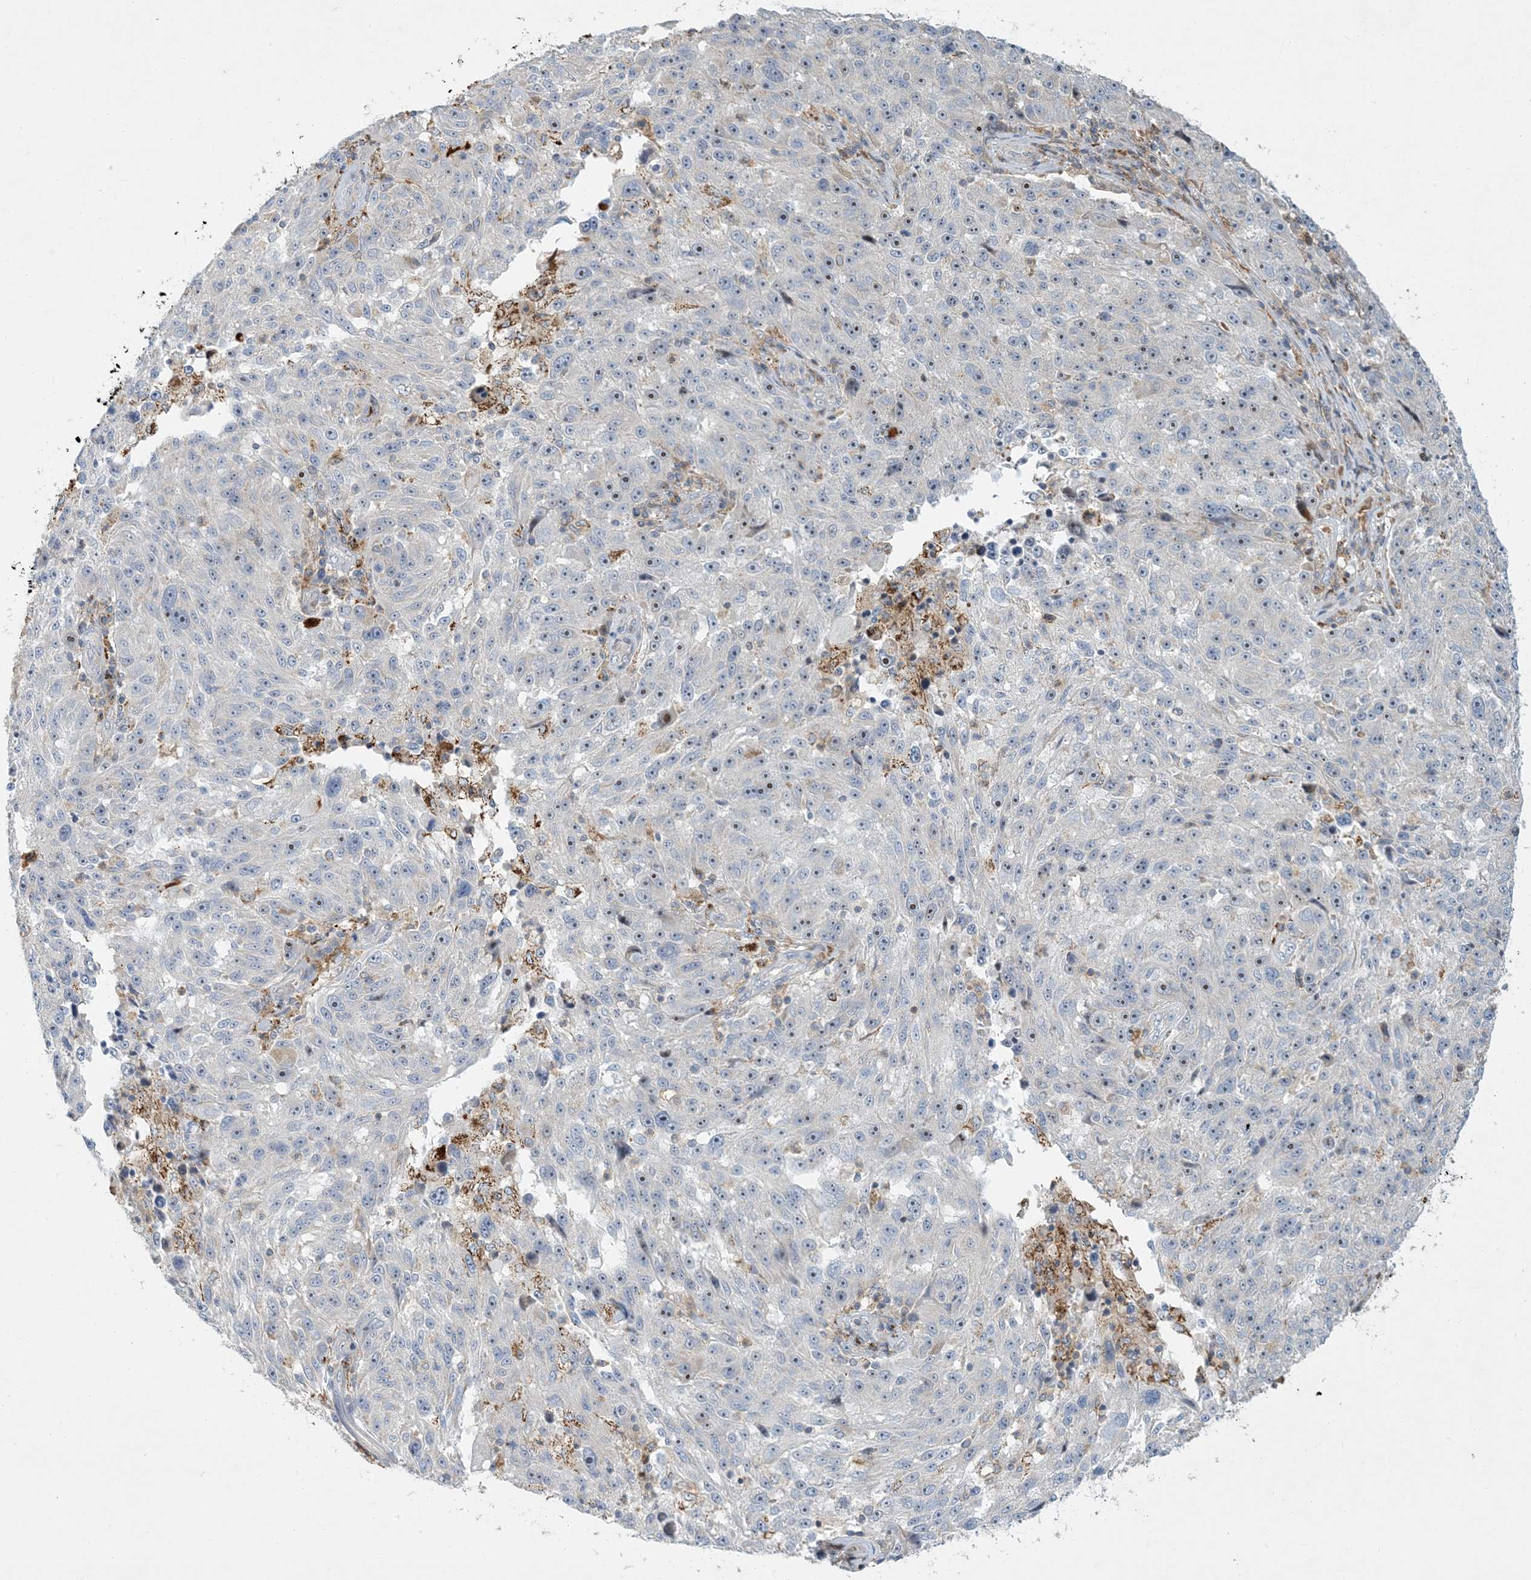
{"staining": {"intensity": "negative", "quantity": "none", "location": "none"}, "tissue": "melanoma", "cell_type": "Tumor cells", "image_type": "cancer", "snomed": [{"axis": "morphology", "description": "Malignant melanoma, NOS"}, {"axis": "topography", "description": "Skin"}], "caption": "The micrograph shows no significant expression in tumor cells of melanoma.", "gene": "LTN1", "patient": {"sex": "male", "age": 53}}